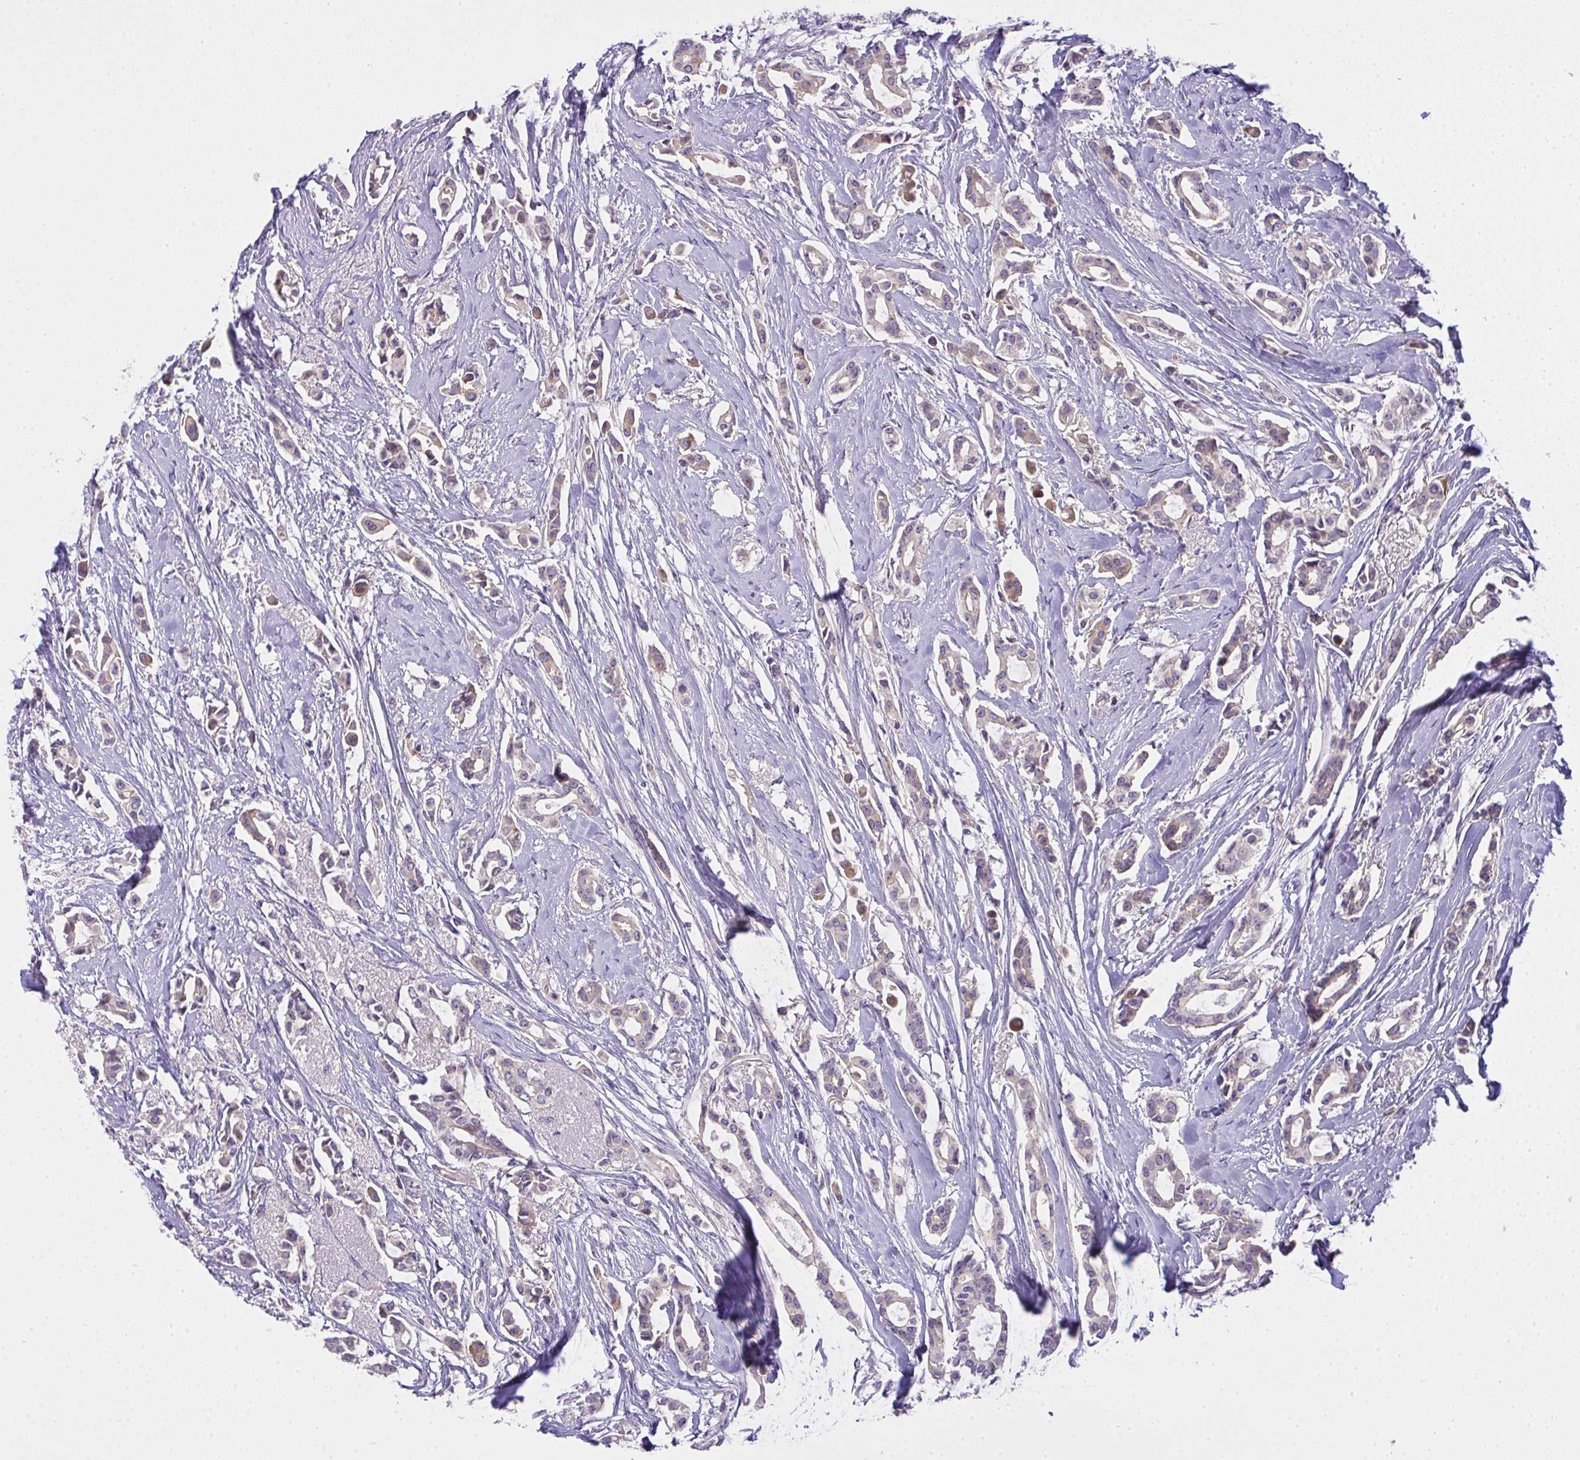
{"staining": {"intensity": "weak", "quantity": "<25%", "location": "cytoplasmic/membranous"}, "tissue": "breast cancer", "cell_type": "Tumor cells", "image_type": "cancer", "snomed": [{"axis": "morphology", "description": "Duct carcinoma"}, {"axis": "topography", "description": "Breast"}], "caption": "IHC of human breast cancer (invasive ductal carcinoma) shows no staining in tumor cells. The staining is performed using DAB brown chromogen with nuclei counter-stained in using hematoxylin.", "gene": "NT5C1A", "patient": {"sex": "female", "age": 64}}